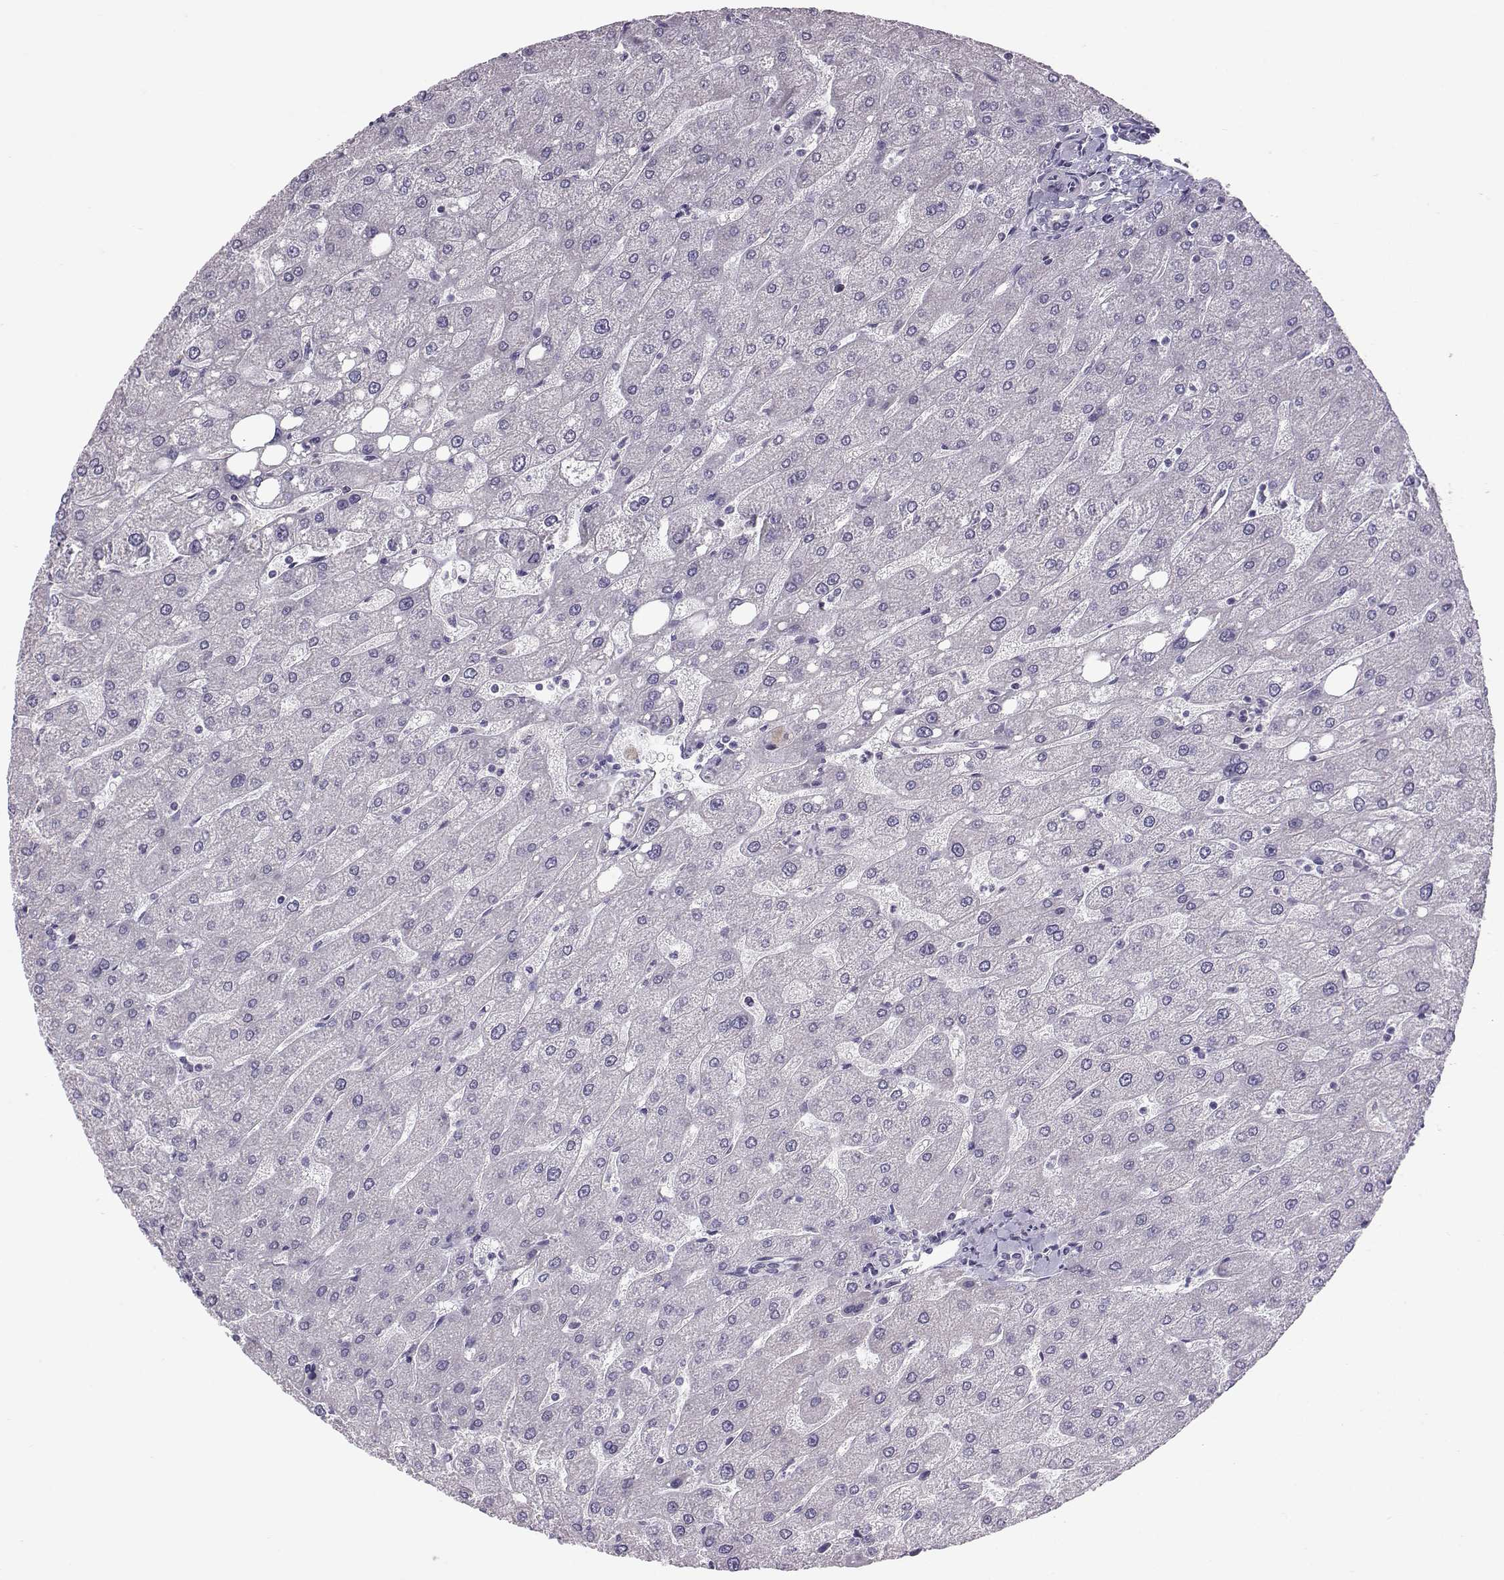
{"staining": {"intensity": "negative", "quantity": "none", "location": "none"}, "tissue": "liver", "cell_type": "Cholangiocytes", "image_type": "normal", "snomed": [{"axis": "morphology", "description": "Normal tissue, NOS"}, {"axis": "topography", "description": "Liver"}], "caption": "Immunohistochemistry (IHC) of normal liver demonstrates no staining in cholangiocytes. (DAB immunohistochemistry (IHC) with hematoxylin counter stain).", "gene": "DNAAF1", "patient": {"sex": "male", "age": 67}}